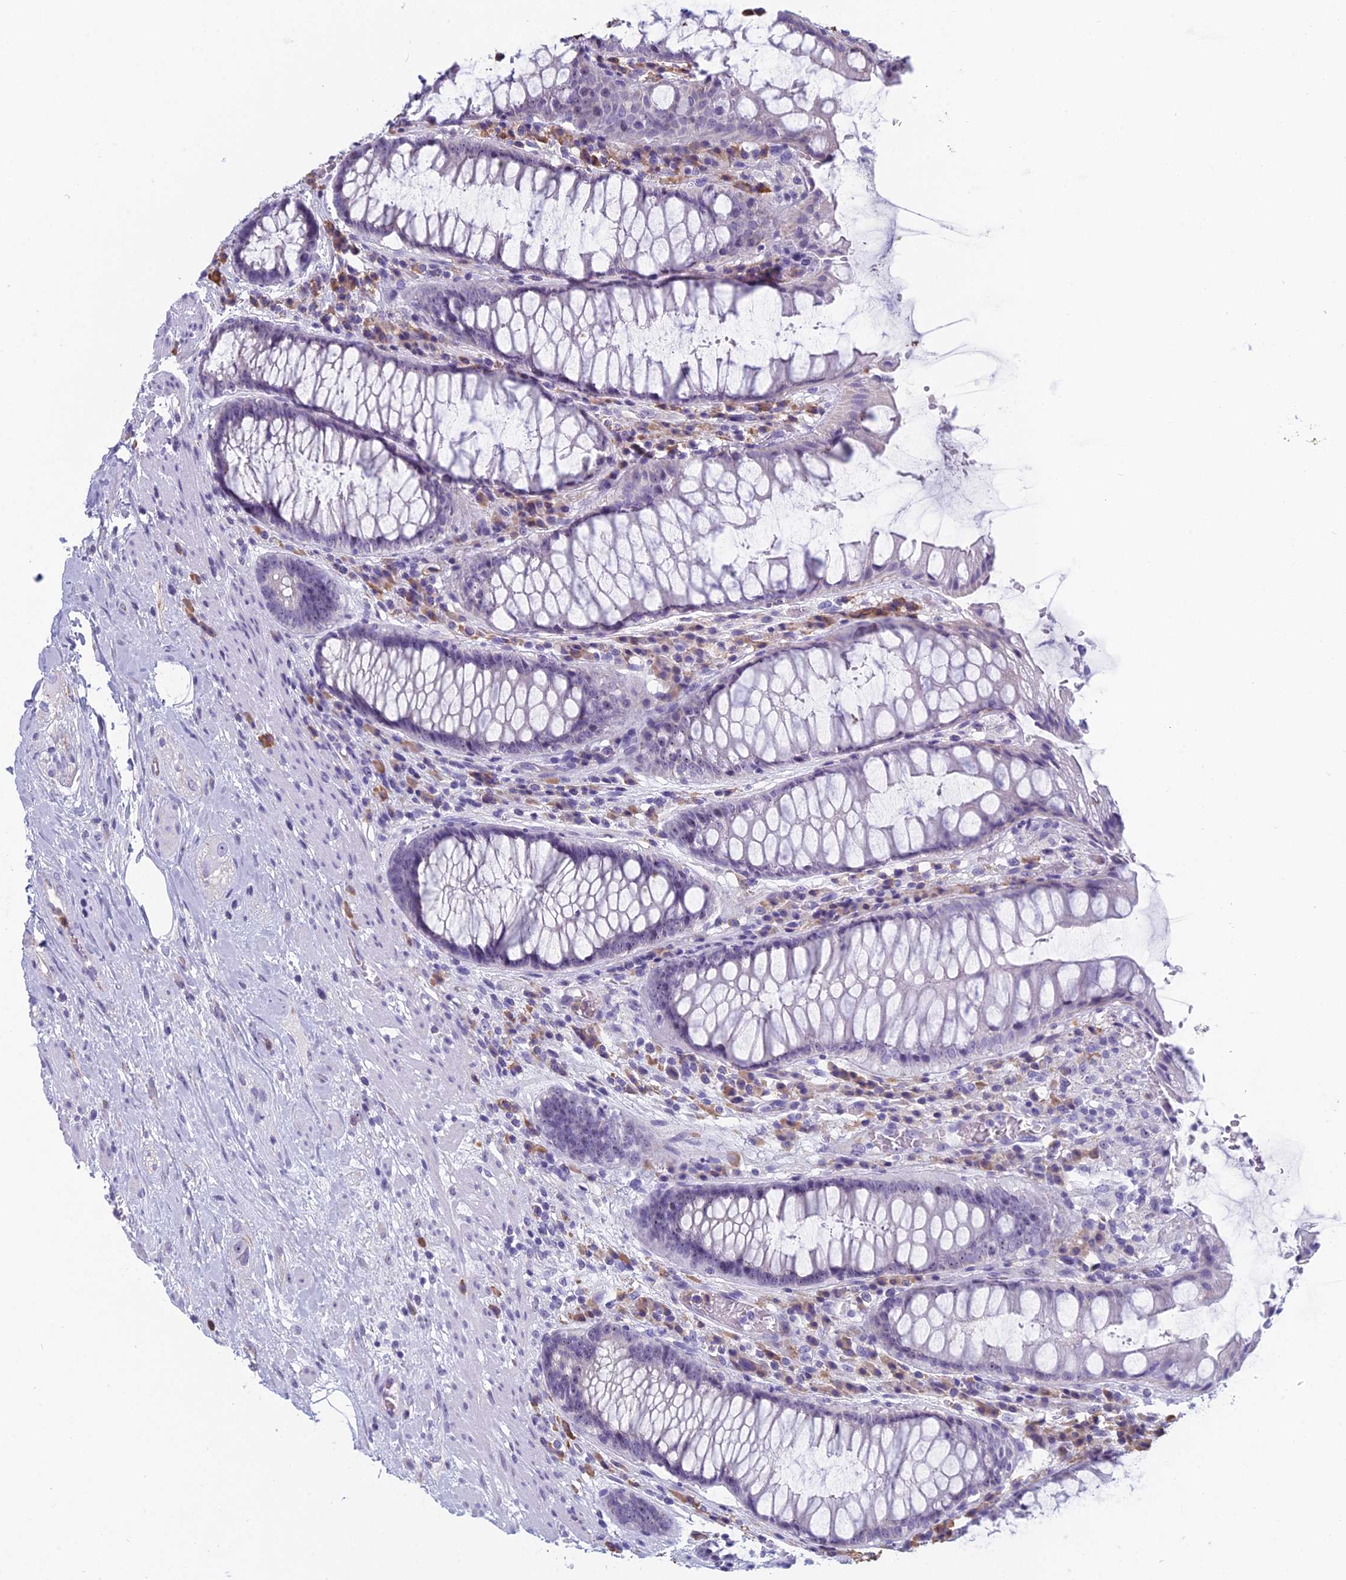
{"staining": {"intensity": "negative", "quantity": "none", "location": "none"}, "tissue": "rectum", "cell_type": "Glandular cells", "image_type": "normal", "snomed": [{"axis": "morphology", "description": "Normal tissue, NOS"}, {"axis": "topography", "description": "Rectum"}], "caption": "Rectum was stained to show a protein in brown. There is no significant expression in glandular cells. (DAB IHC visualized using brightfield microscopy, high magnification).", "gene": "NOC2L", "patient": {"sex": "male", "age": 64}}